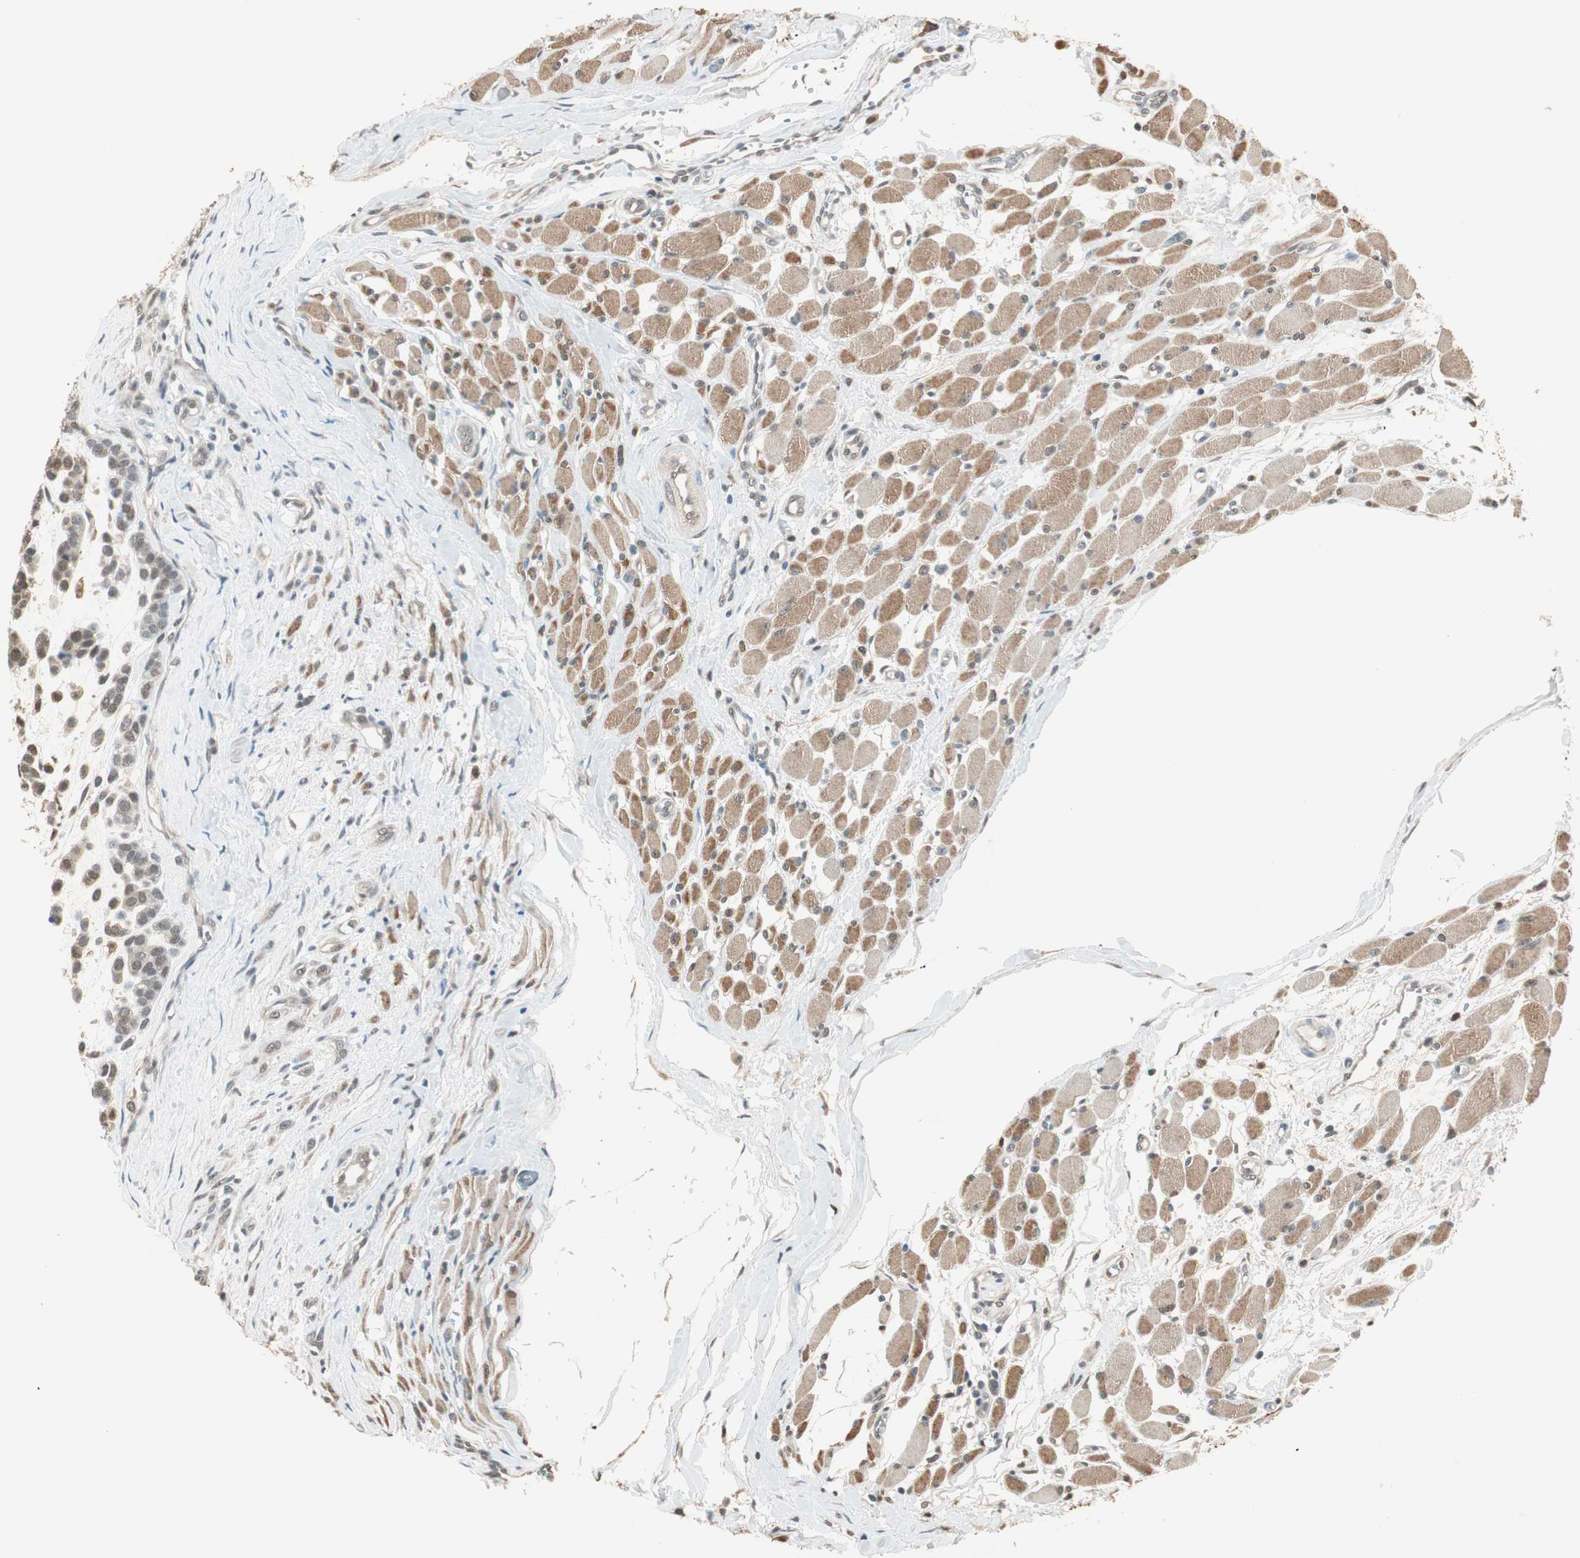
{"staining": {"intensity": "weak", "quantity": "25%-75%", "location": "nuclear"}, "tissue": "head and neck cancer", "cell_type": "Tumor cells", "image_type": "cancer", "snomed": [{"axis": "morphology", "description": "Adenocarcinoma, NOS"}, {"axis": "morphology", "description": "Adenoma, NOS"}, {"axis": "topography", "description": "Head-Neck"}], "caption": "The immunohistochemical stain labels weak nuclear staining in tumor cells of head and neck adenoma tissue.", "gene": "USP5", "patient": {"sex": "female", "age": 55}}